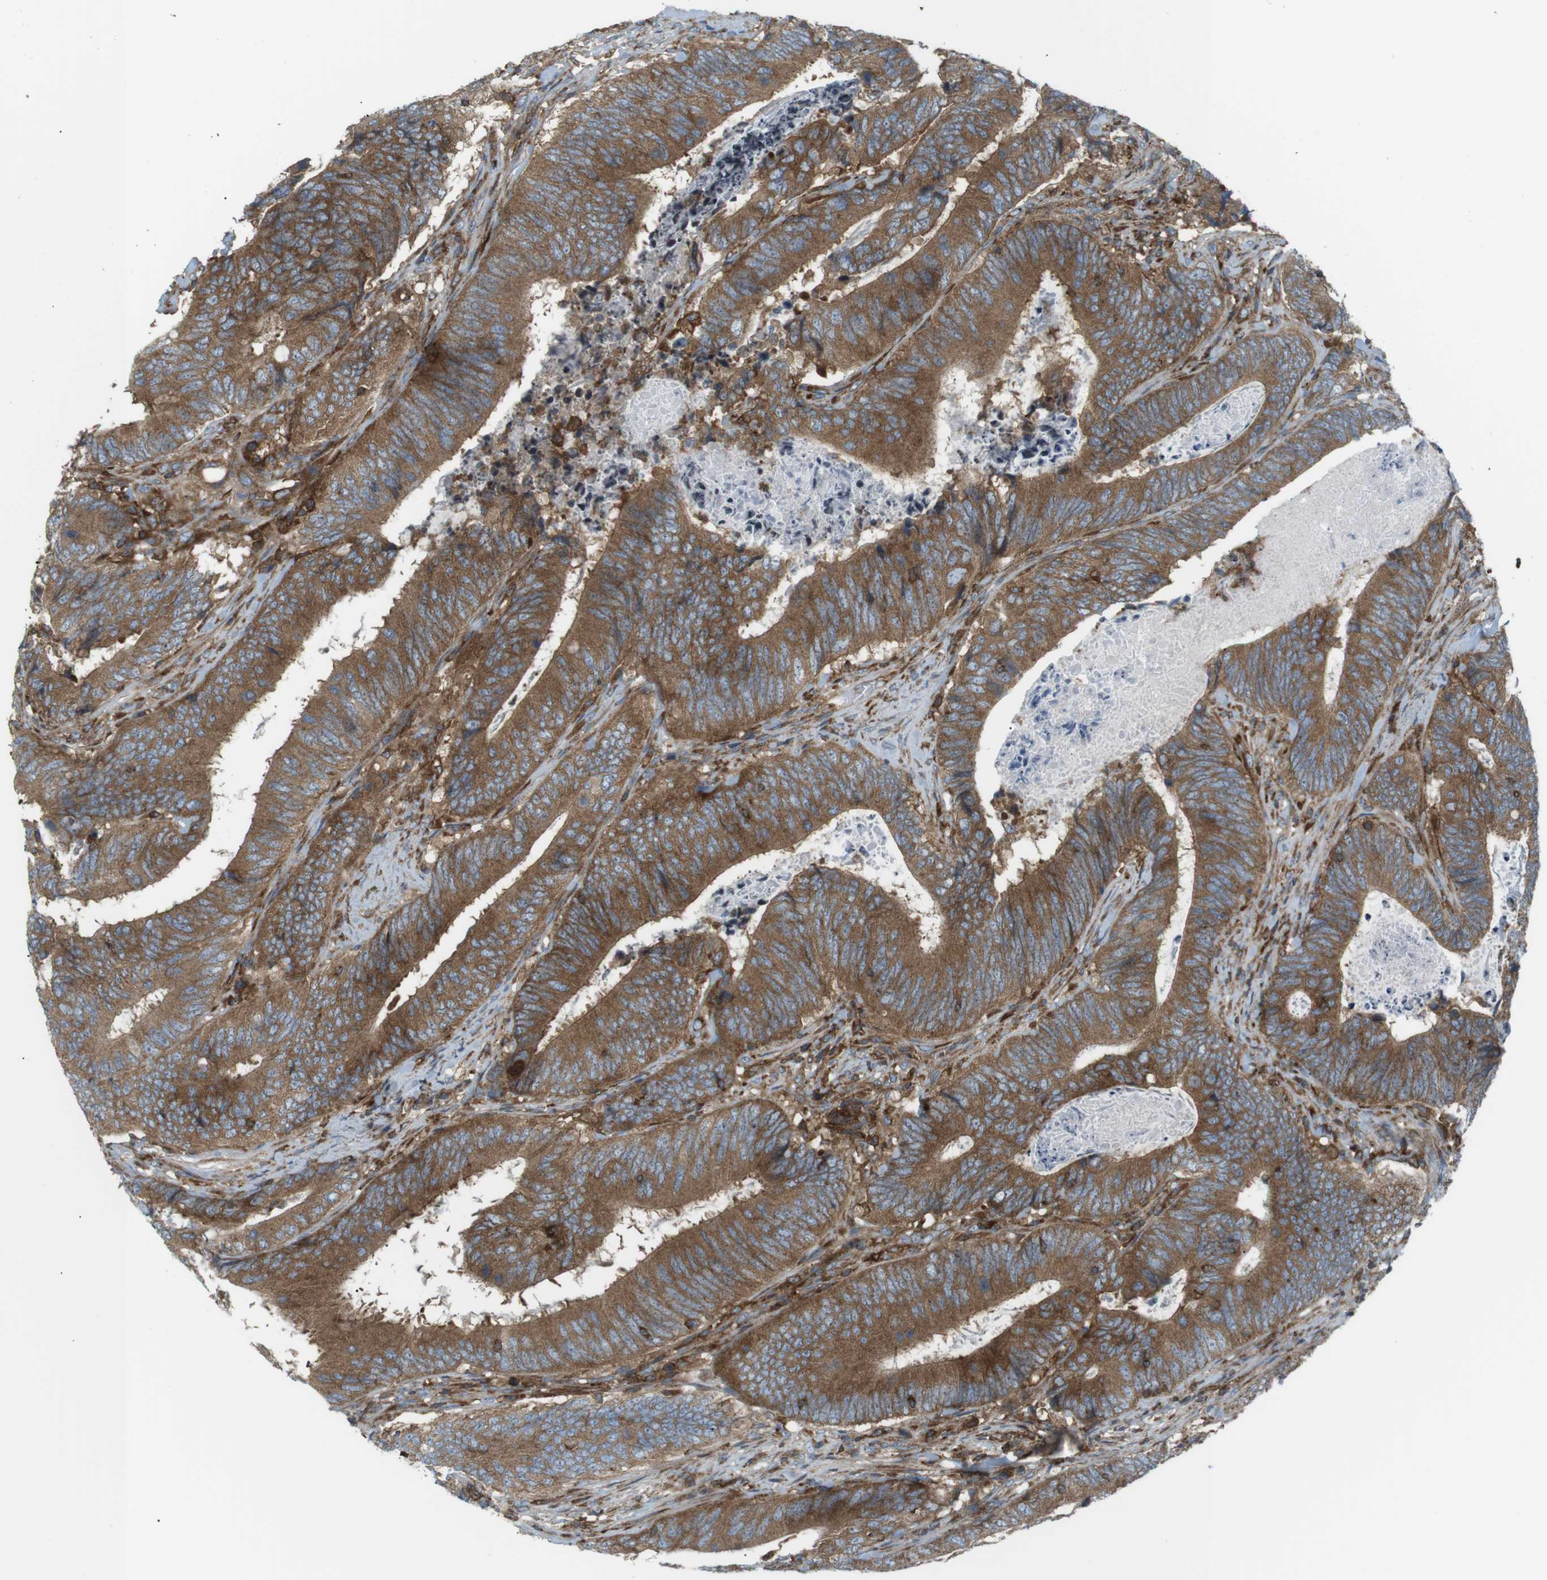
{"staining": {"intensity": "moderate", "quantity": ">75%", "location": "cytoplasmic/membranous"}, "tissue": "colorectal cancer", "cell_type": "Tumor cells", "image_type": "cancer", "snomed": [{"axis": "morphology", "description": "Normal tissue, NOS"}, {"axis": "morphology", "description": "Adenocarcinoma, NOS"}, {"axis": "topography", "description": "Colon"}], "caption": "There is medium levels of moderate cytoplasmic/membranous staining in tumor cells of colorectal cancer, as demonstrated by immunohistochemical staining (brown color).", "gene": "FLII", "patient": {"sex": "male", "age": 56}}